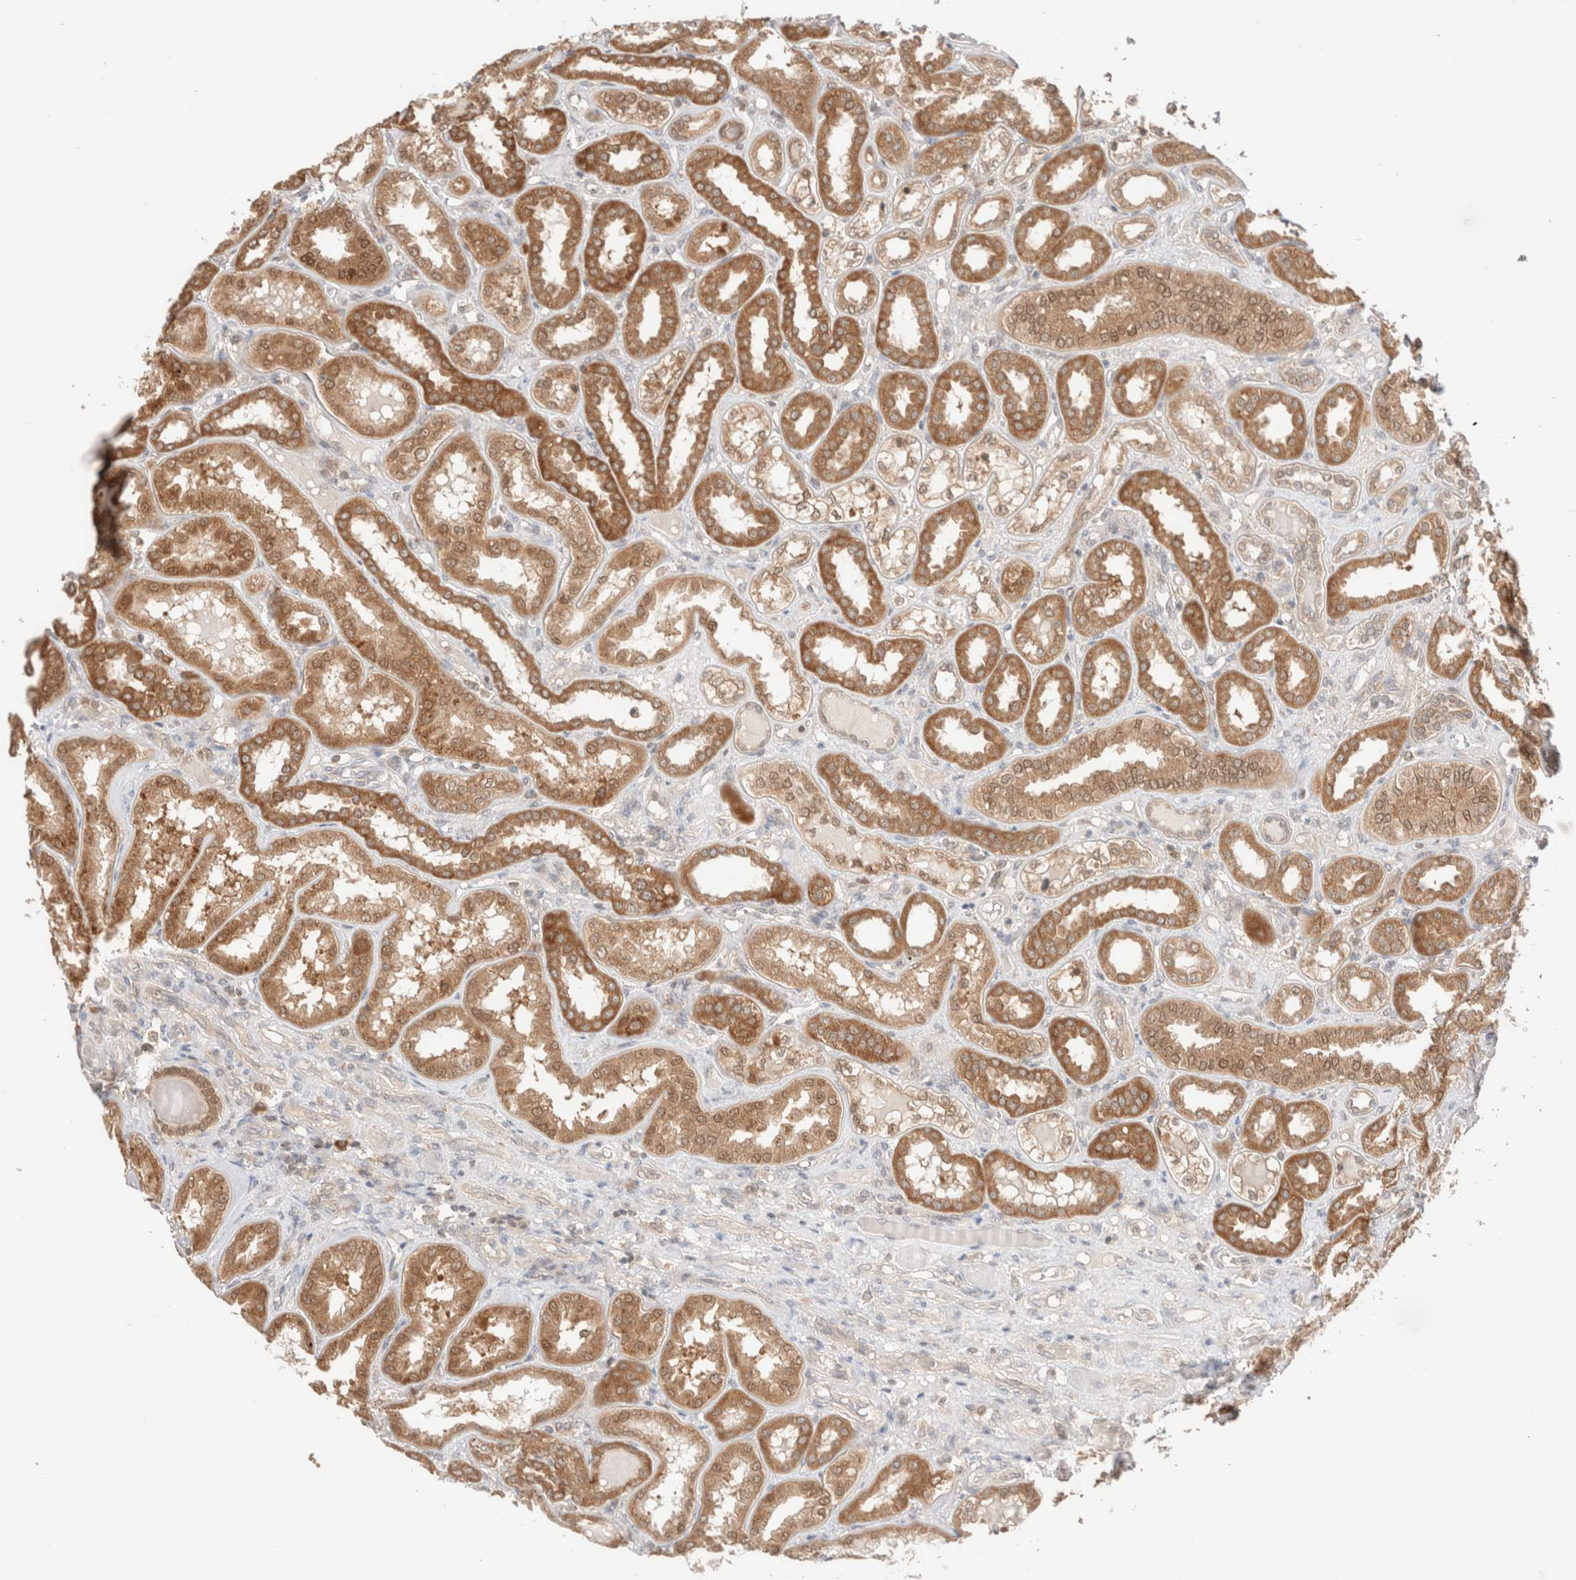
{"staining": {"intensity": "weak", "quantity": ">75%", "location": "cytoplasmic/membranous"}, "tissue": "kidney", "cell_type": "Cells in glomeruli", "image_type": "normal", "snomed": [{"axis": "morphology", "description": "Normal tissue, NOS"}, {"axis": "topography", "description": "Kidney"}], "caption": "Kidney stained with immunohistochemistry (IHC) displays weak cytoplasmic/membranous staining in approximately >75% of cells in glomeruli.", "gene": "XKR4", "patient": {"sex": "female", "age": 56}}